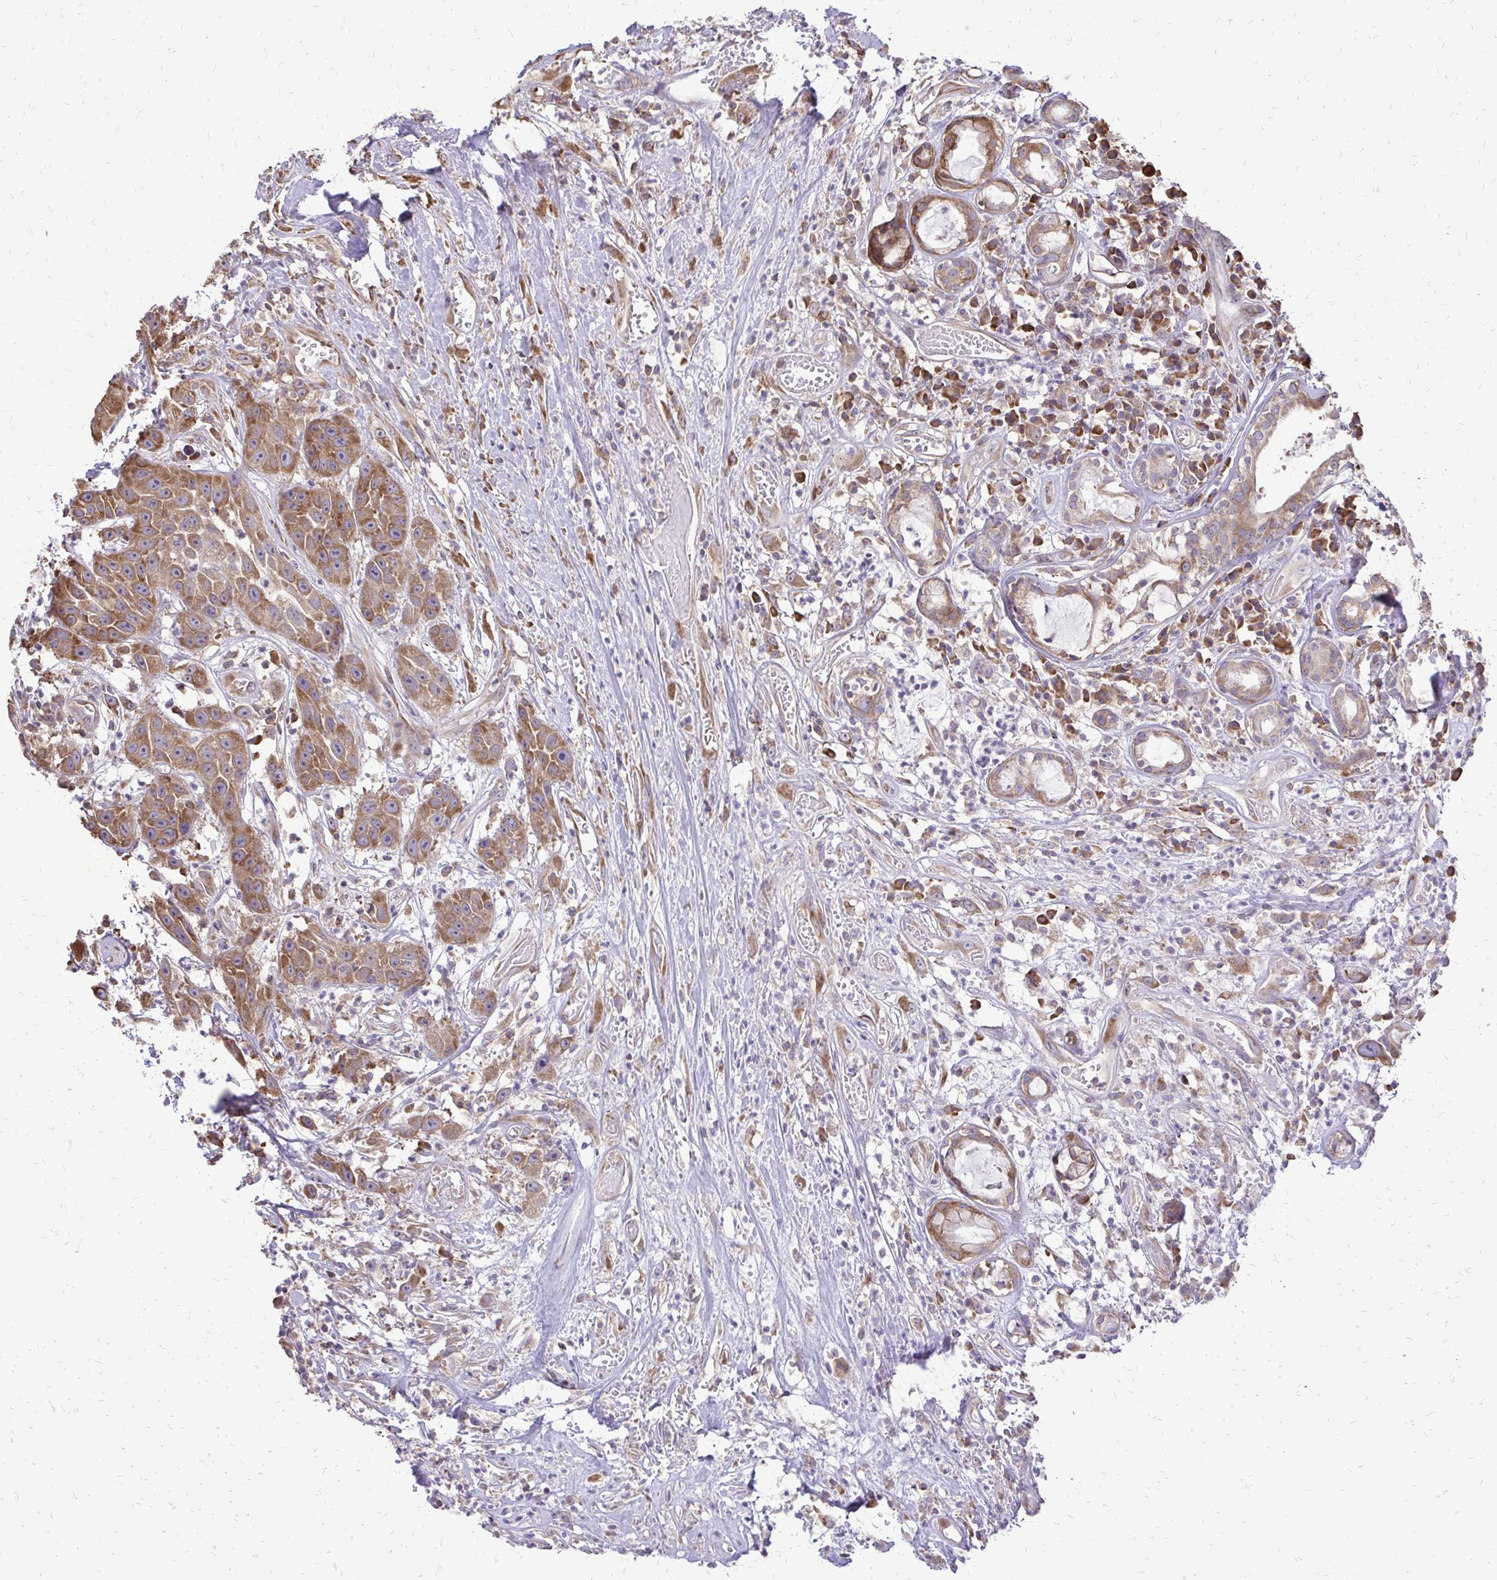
{"staining": {"intensity": "moderate", "quantity": ">75%", "location": "cytoplasmic/membranous"}, "tissue": "head and neck cancer", "cell_type": "Tumor cells", "image_type": "cancer", "snomed": [{"axis": "morphology", "description": "Squamous cell carcinoma, NOS"}, {"axis": "topography", "description": "Head-Neck"}], "caption": "This histopathology image exhibits IHC staining of human head and neck squamous cell carcinoma, with medium moderate cytoplasmic/membranous staining in approximately >75% of tumor cells.", "gene": "RPS3", "patient": {"sex": "male", "age": 57}}